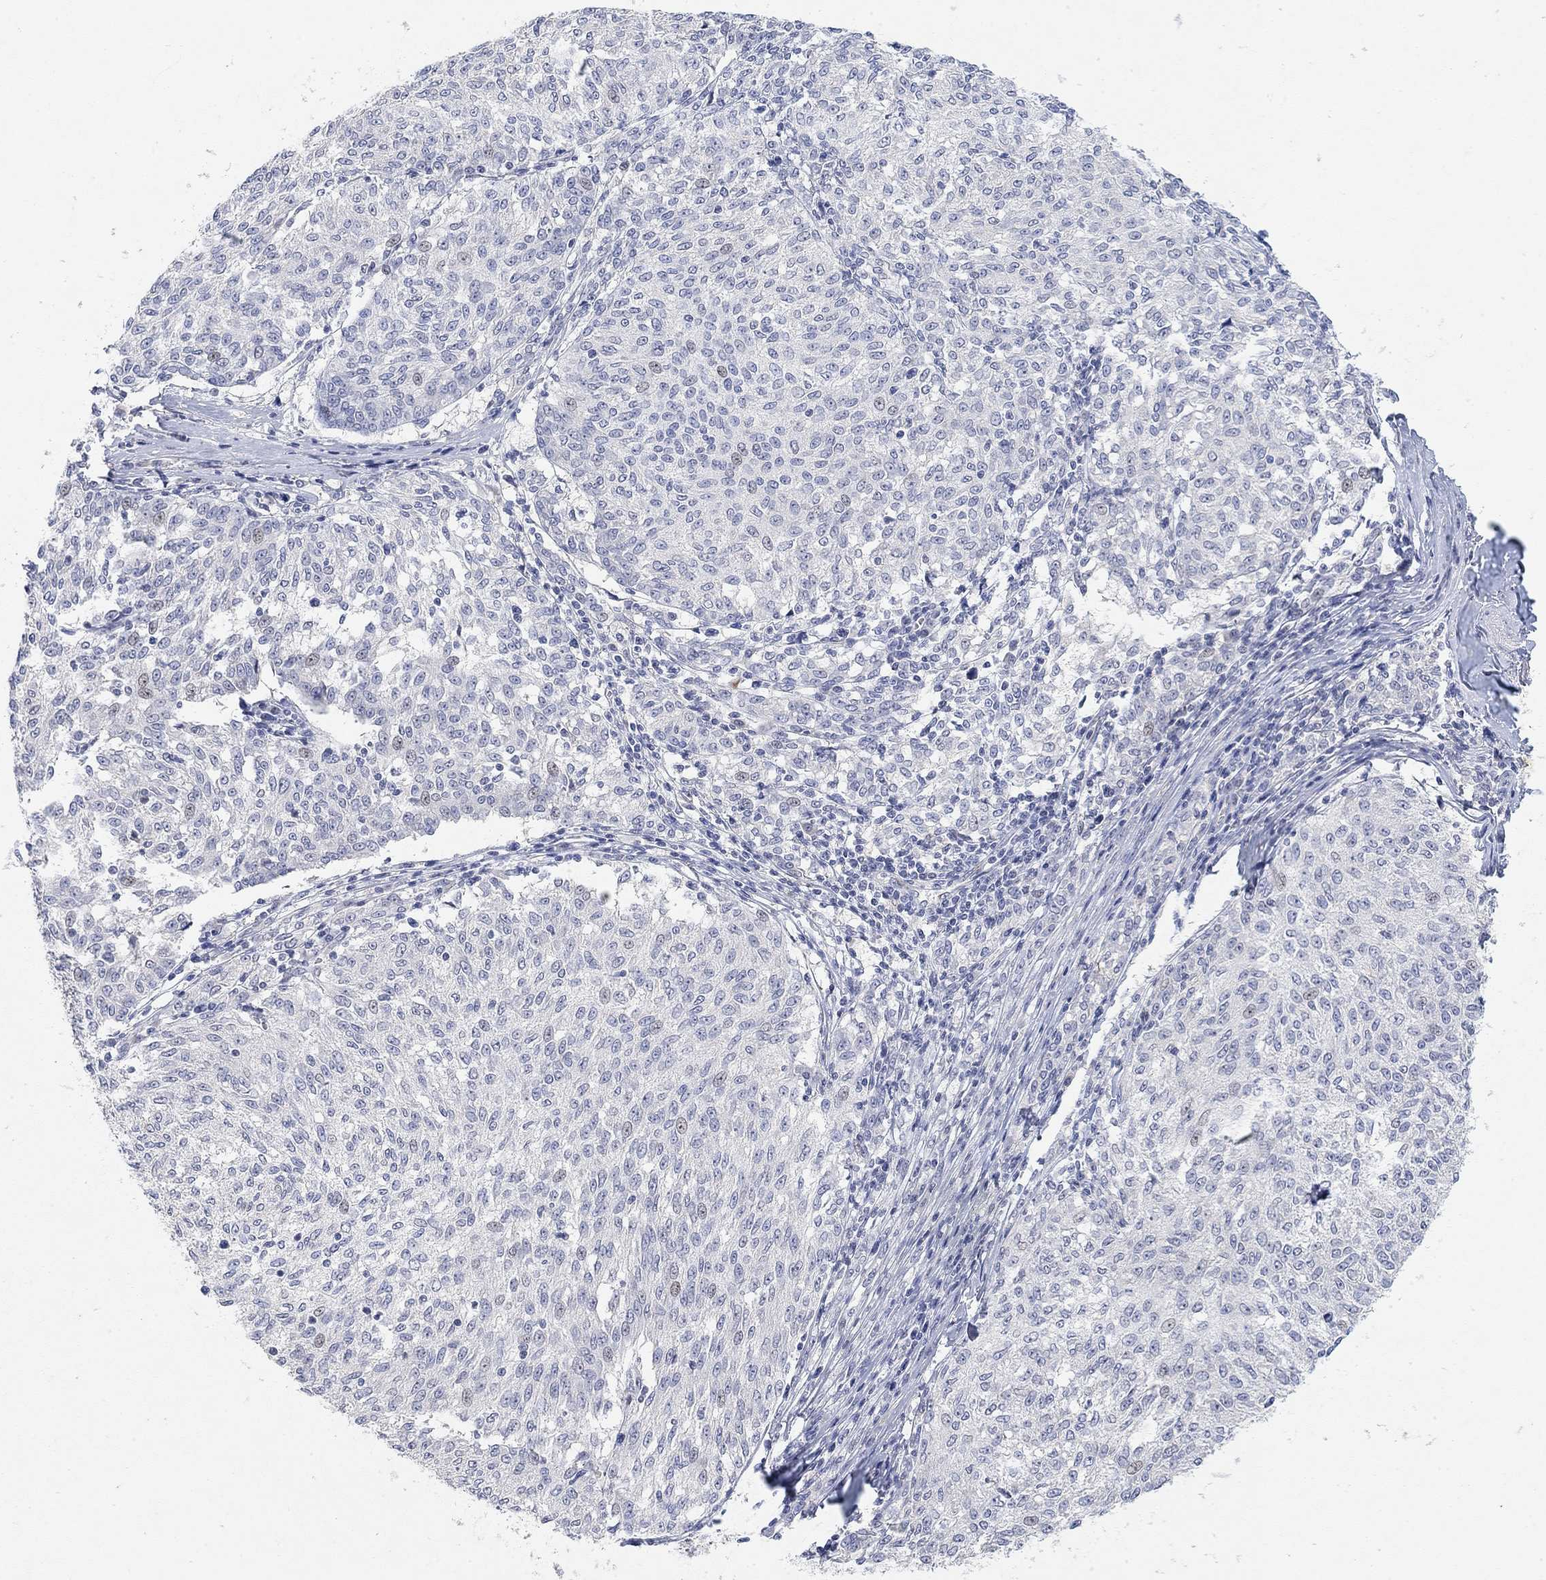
{"staining": {"intensity": "negative", "quantity": "none", "location": "none"}, "tissue": "melanoma", "cell_type": "Tumor cells", "image_type": "cancer", "snomed": [{"axis": "morphology", "description": "Malignant melanoma, NOS"}, {"axis": "topography", "description": "Skin"}], "caption": "Immunohistochemistry (IHC) micrograph of neoplastic tissue: human malignant melanoma stained with DAB (3,3'-diaminobenzidine) displays no significant protein positivity in tumor cells. The staining was performed using DAB (3,3'-diaminobenzidine) to visualize the protein expression in brown, while the nuclei were stained in blue with hematoxylin (Magnification: 20x).", "gene": "VAT1L", "patient": {"sex": "female", "age": 72}}